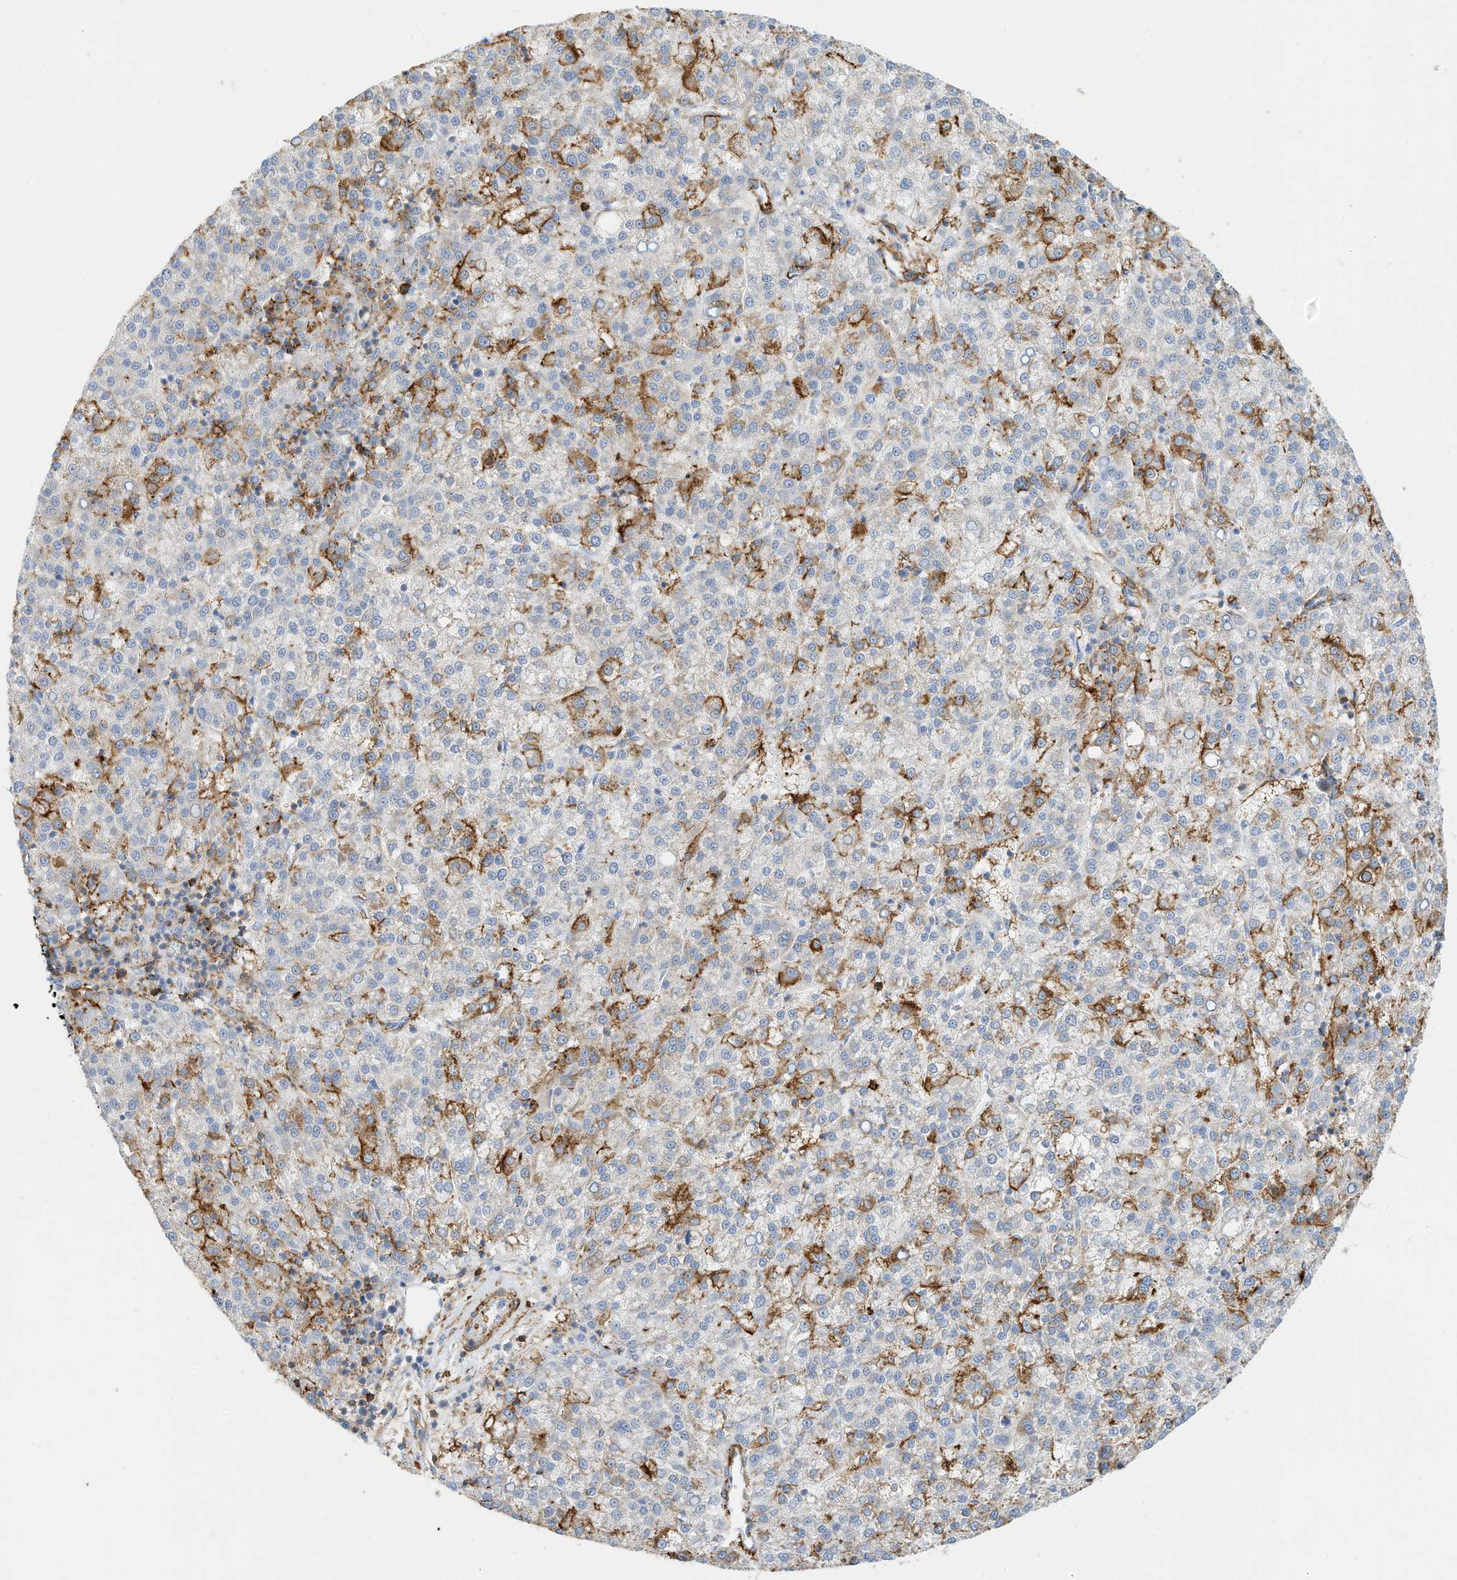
{"staining": {"intensity": "moderate", "quantity": "<25%", "location": "cytoplasmic/membranous"}, "tissue": "liver cancer", "cell_type": "Tumor cells", "image_type": "cancer", "snomed": [{"axis": "morphology", "description": "Carcinoma, Hepatocellular, NOS"}, {"axis": "topography", "description": "Liver"}], "caption": "Approximately <25% of tumor cells in liver hepatocellular carcinoma reveal moderate cytoplasmic/membranous protein expression as visualized by brown immunohistochemical staining.", "gene": "TXNDC9", "patient": {"sex": "female", "age": 58}}